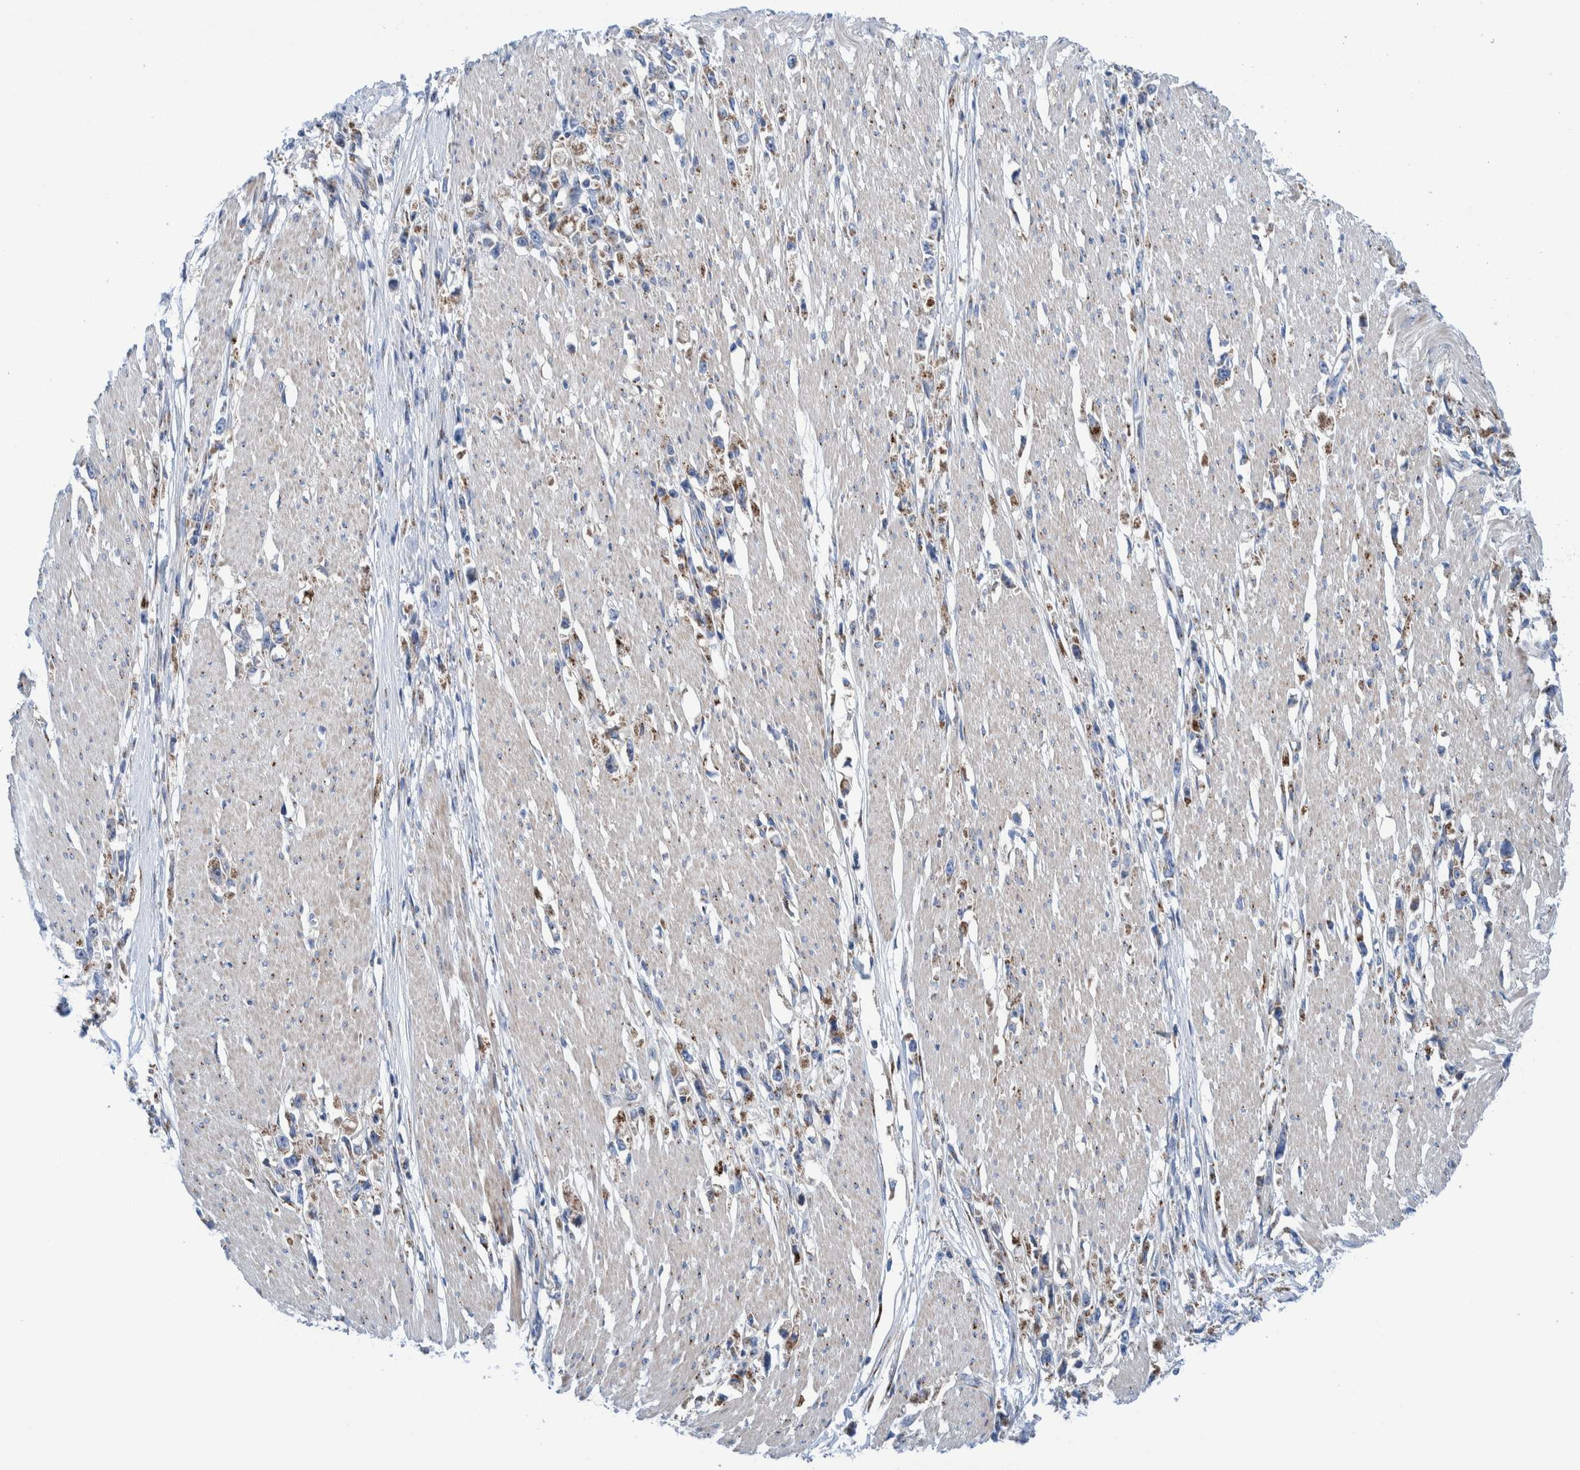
{"staining": {"intensity": "weak", "quantity": "25%-75%", "location": "cytoplasmic/membranous"}, "tissue": "stomach cancer", "cell_type": "Tumor cells", "image_type": "cancer", "snomed": [{"axis": "morphology", "description": "Adenocarcinoma, NOS"}, {"axis": "topography", "description": "Stomach"}], "caption": "The histopathology image demonstrates immunohistochemical staining of stomach adenocarcinoma. There is weak cytoplasmic/membranous expression is seen in approximately 25%-75% of tumor cells.", "gene": "TRIM58", "patient": {"sex": "female", "age": 59}}